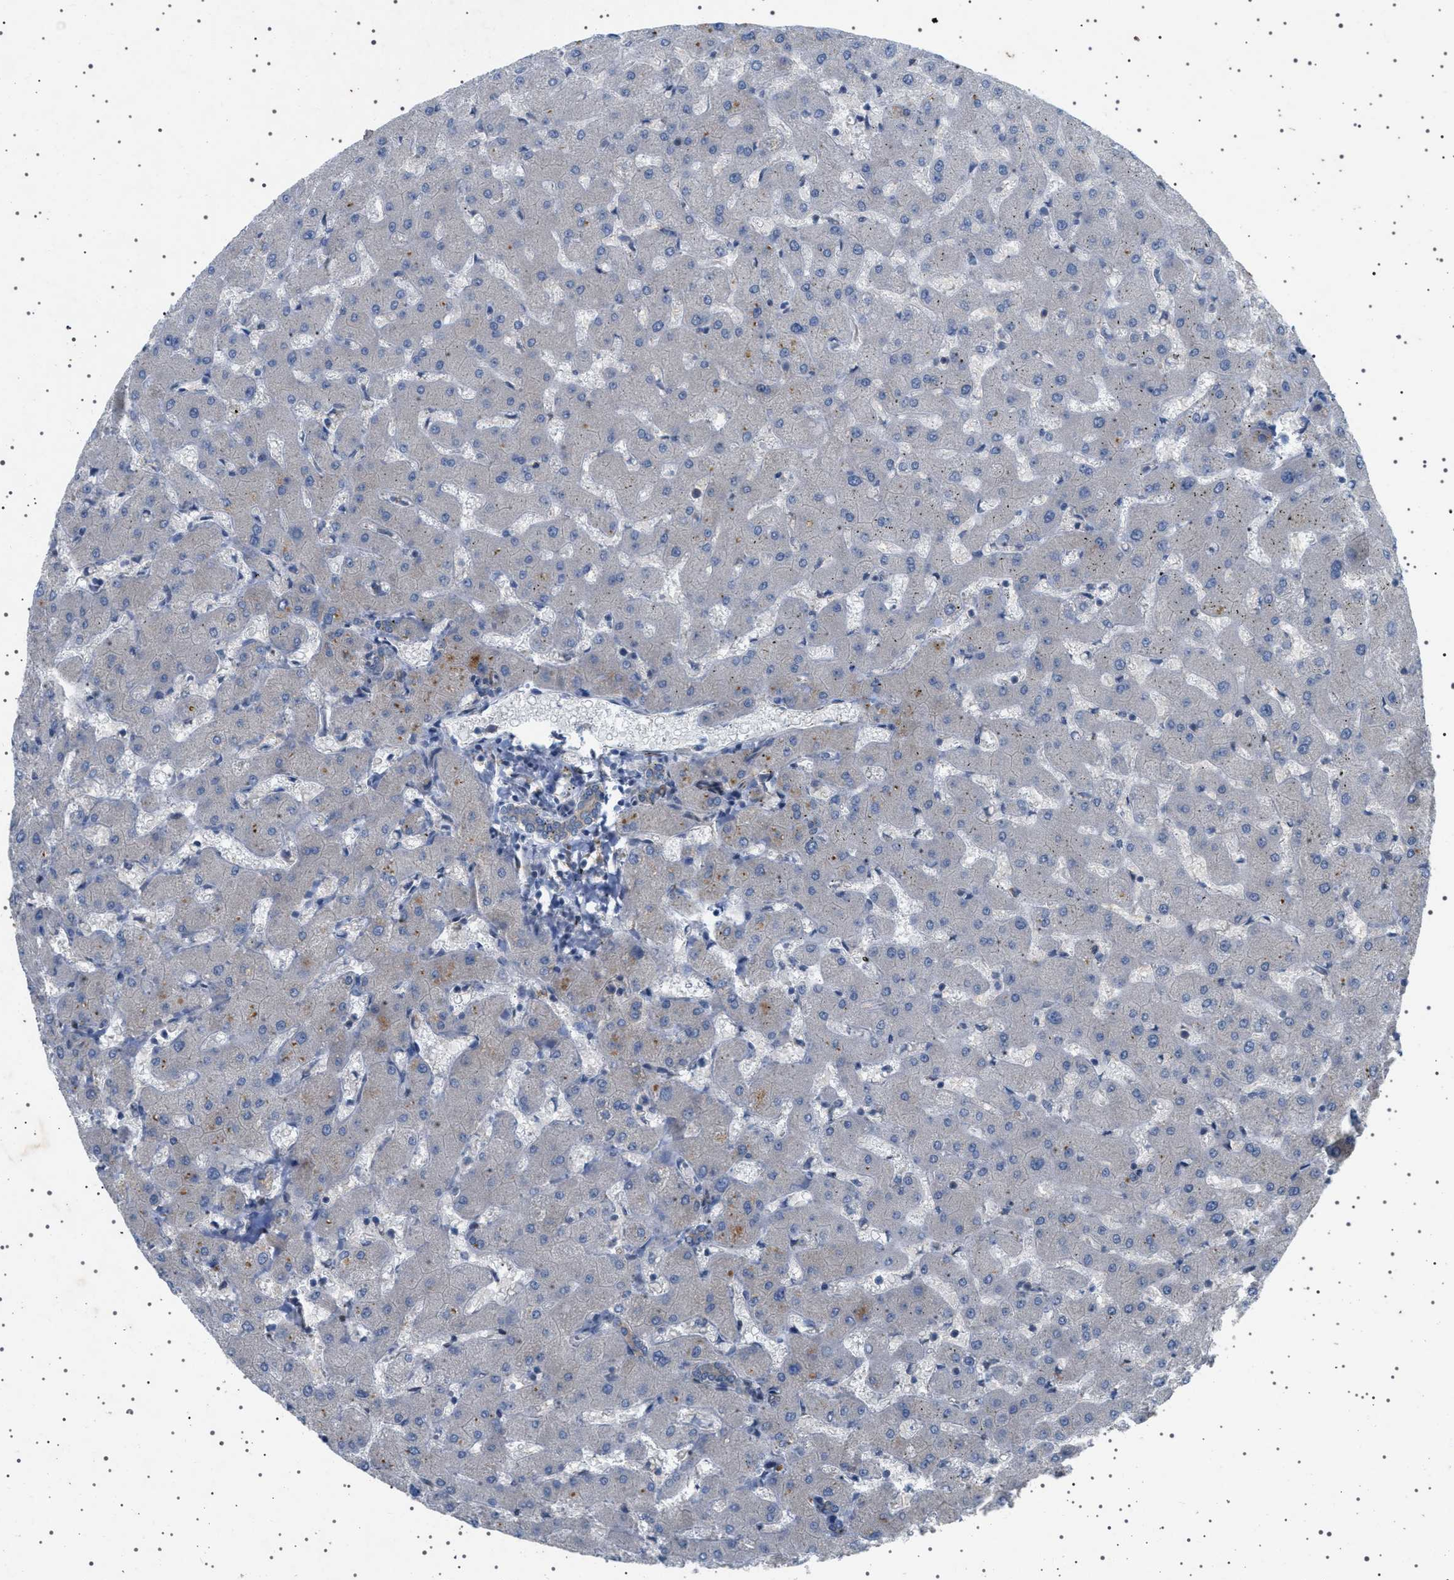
{"staining": {"intensity": "negative", "quantity": "none", "location": "none"}, "tissue": "liver", "cell_type": "Cholangiocytes", "image_type": "normal", "snomed": [{"axis": "morphology", "description": "Normal tissue, NOS"}, {"axis": "topography", "description": "Liver"}], "caption": "Image shows no significant protein positivity in cholangiocytes of normal liver. (Brightfield microscopy of DAB (3,3'-diaminobenzidine) immunohistochemistry at high magnification).", "gene": "CCDC186", "patient": {"sex": "female", "age": 63}}